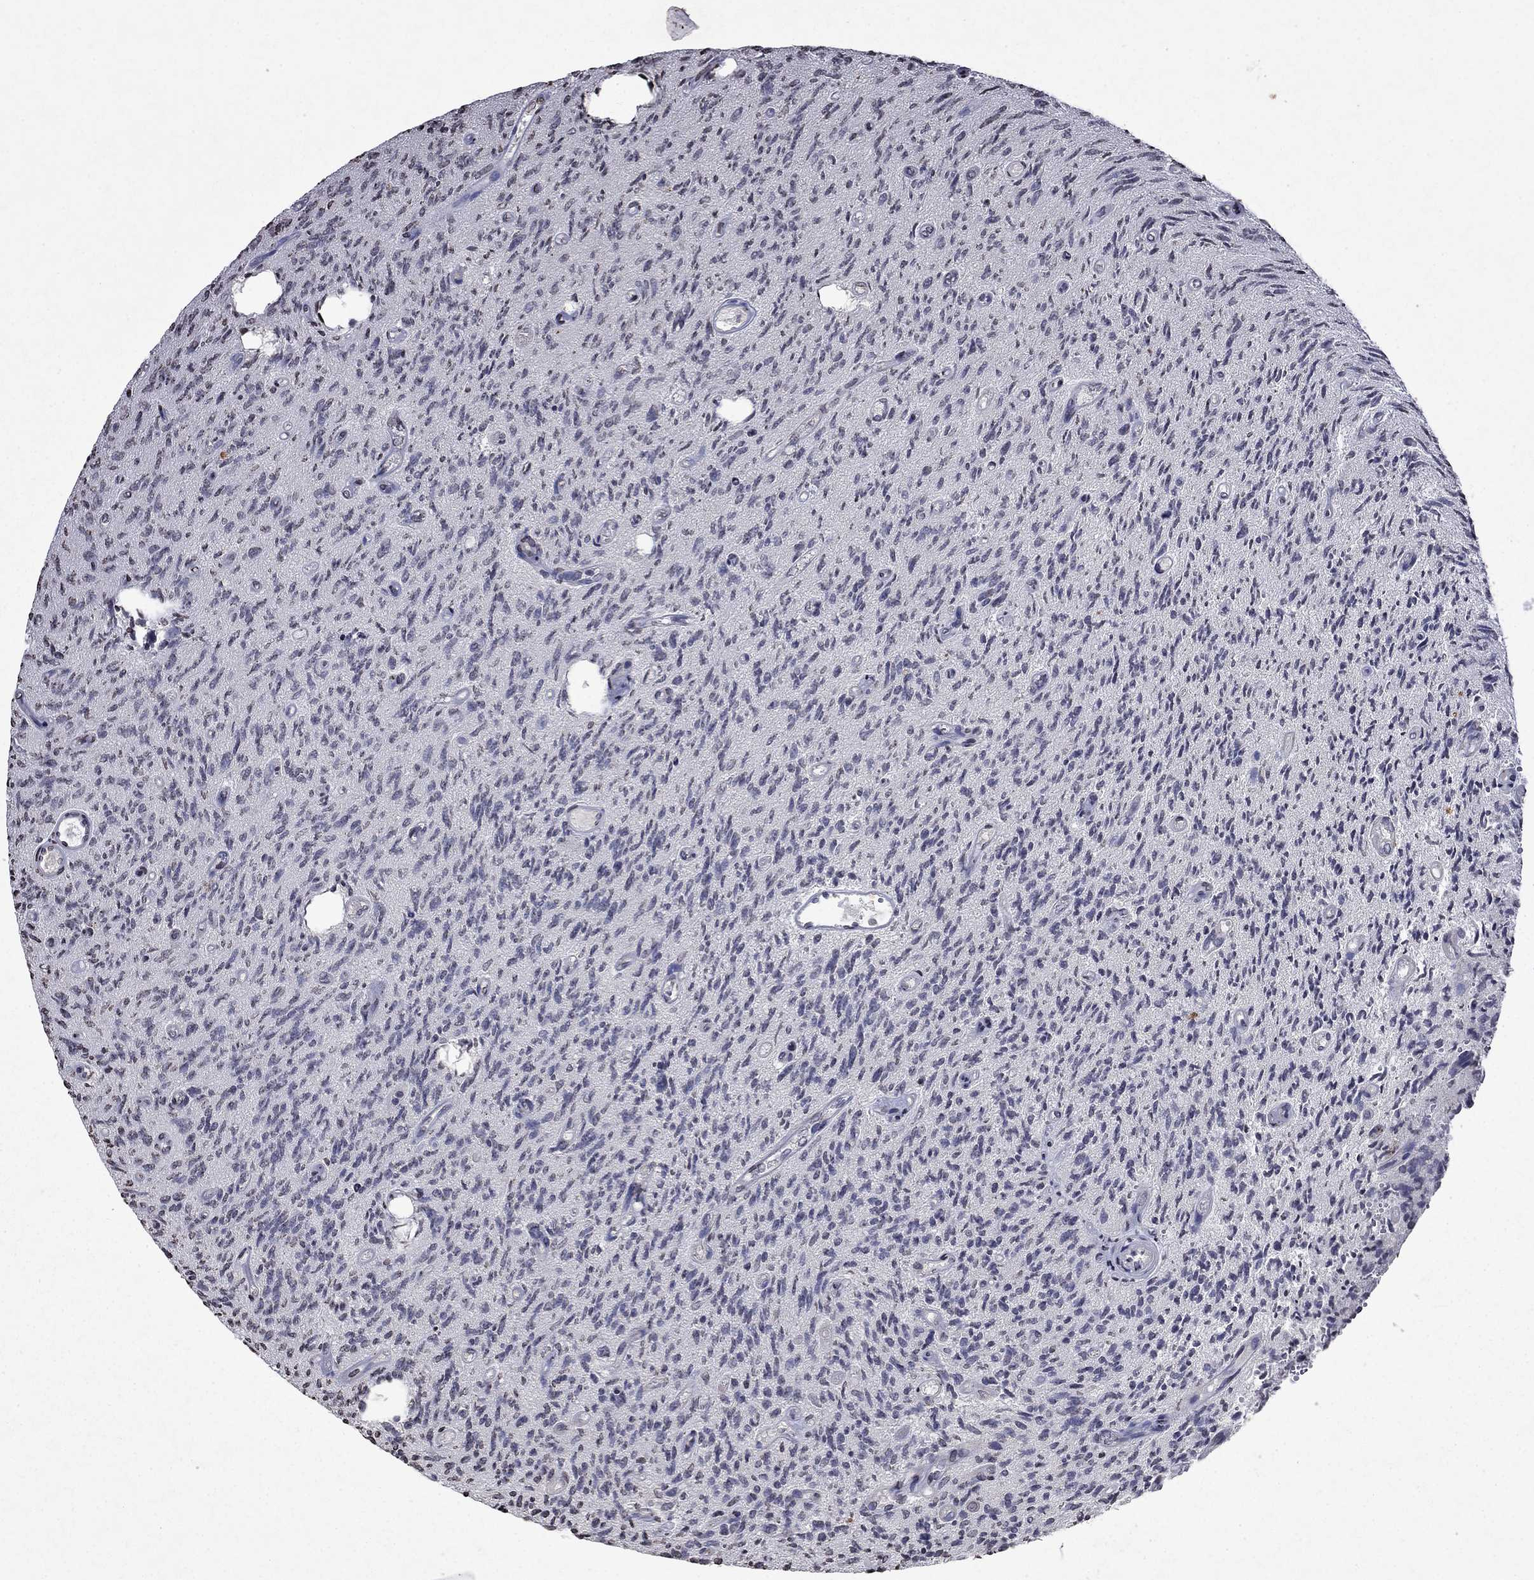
{"staining": {"intensity": "weak", "quantity": "25%-75%", "location": "nuclear"}, "tissue": "glioma", "cell_type": "Tumor cells", "image_type": "cancer", "snomed": [{"axis": "morphology", "description": "Glioma, malignant, High grade"}, {"axis": "topography", "description": "Brain"}], "caption": "Human glioma stained with a protein marker reveals weak staining in tumor cells.", "gene": "TTC38", "patient": {"sex": "male", "age": 64}}